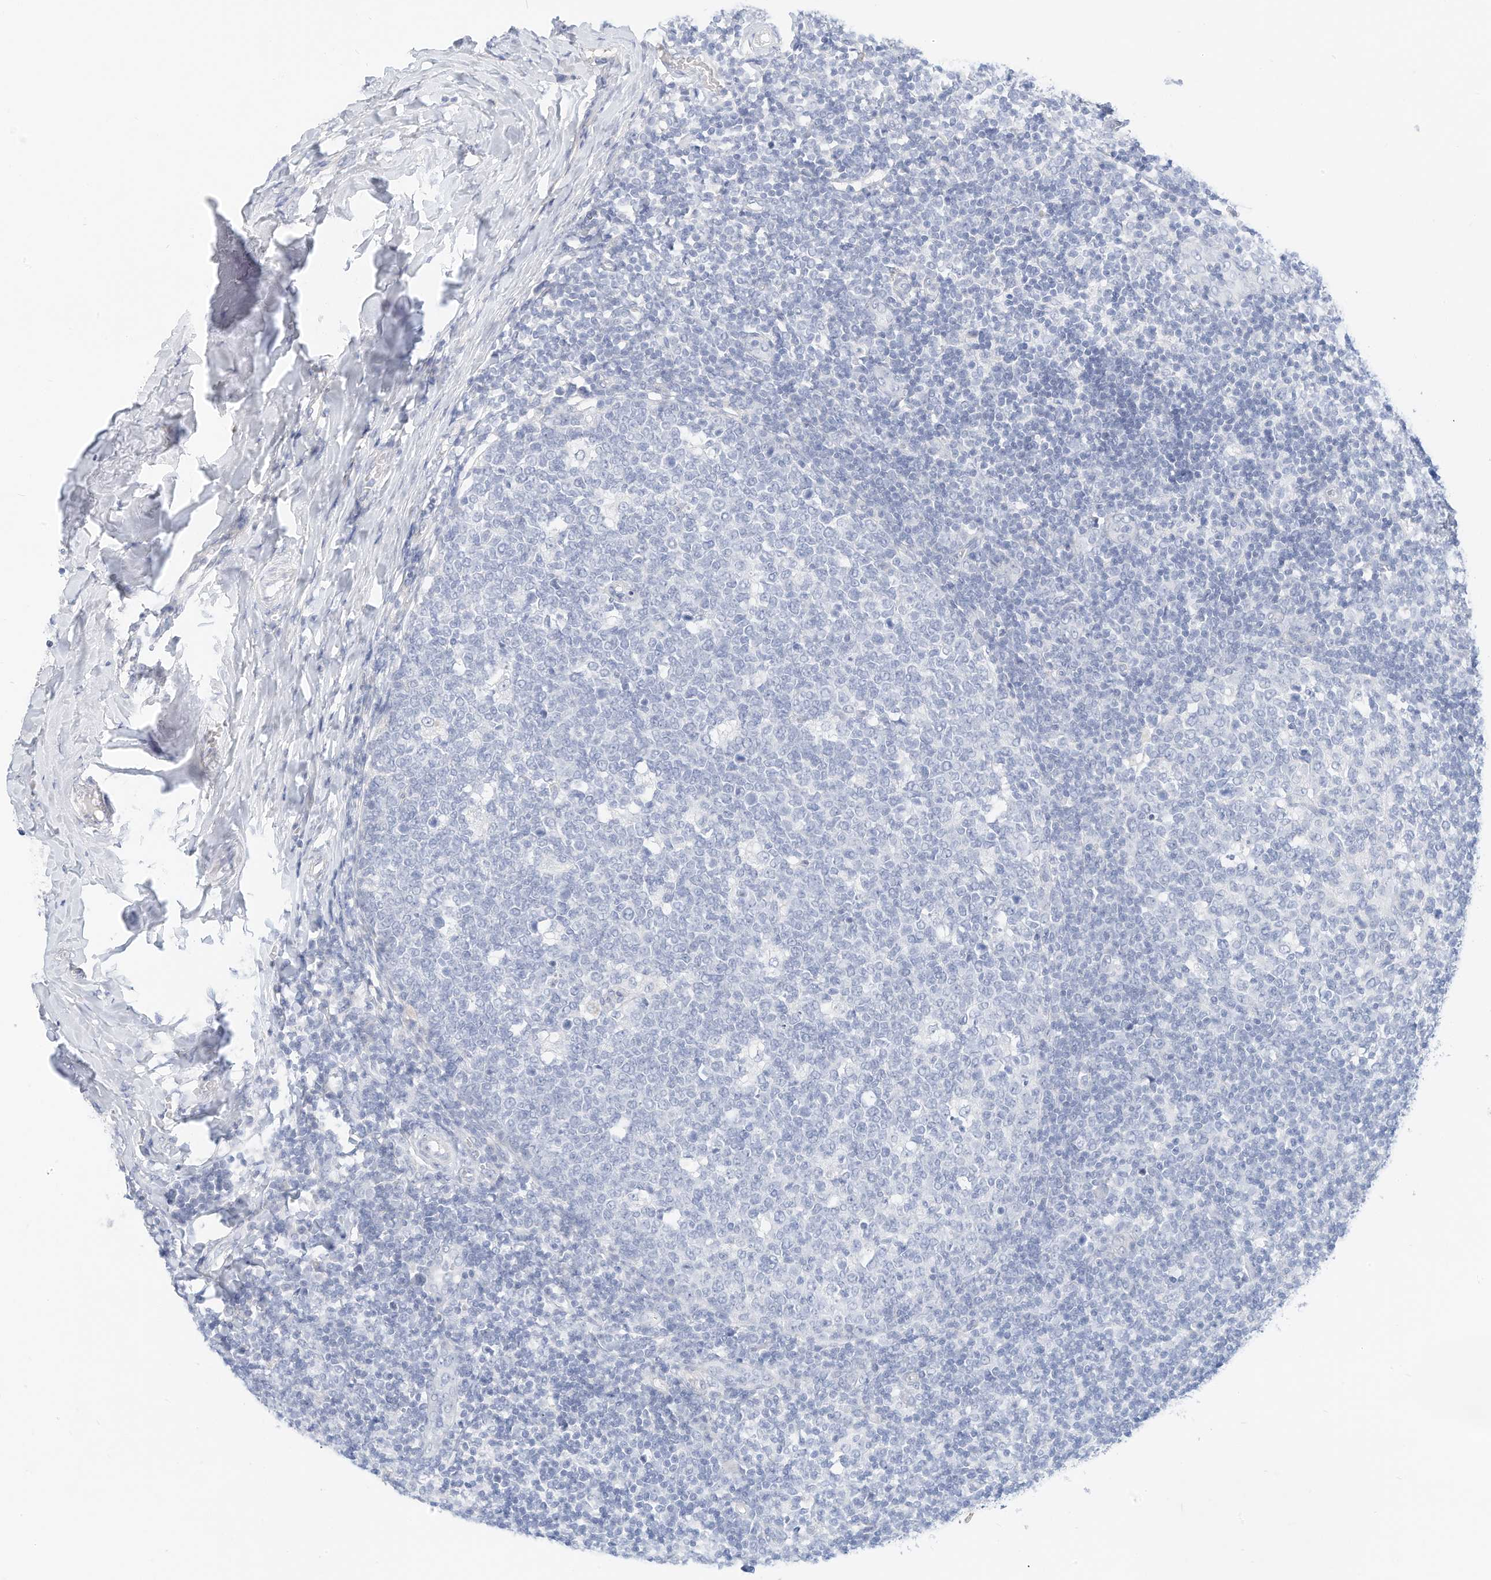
{"staining": {"intensity": "negative", "quantity": "none", "location": "none"}, "tissue": "tonsil", "cell_type": "Germinal center cells", "image_type": "normal", "snomed": [{"axis": "morphology", "description": "Normal tissue, NOS"}, {"axis": "topography", "description": "Tonsil"}], "caption": "This is a photomicrograph of immunohistochemistry staining of unremarkable tonsil, which shows no positivity in germinal center cells.", "gene": "SPOCD1", "patient": {"sex": "female", "age": 19}}